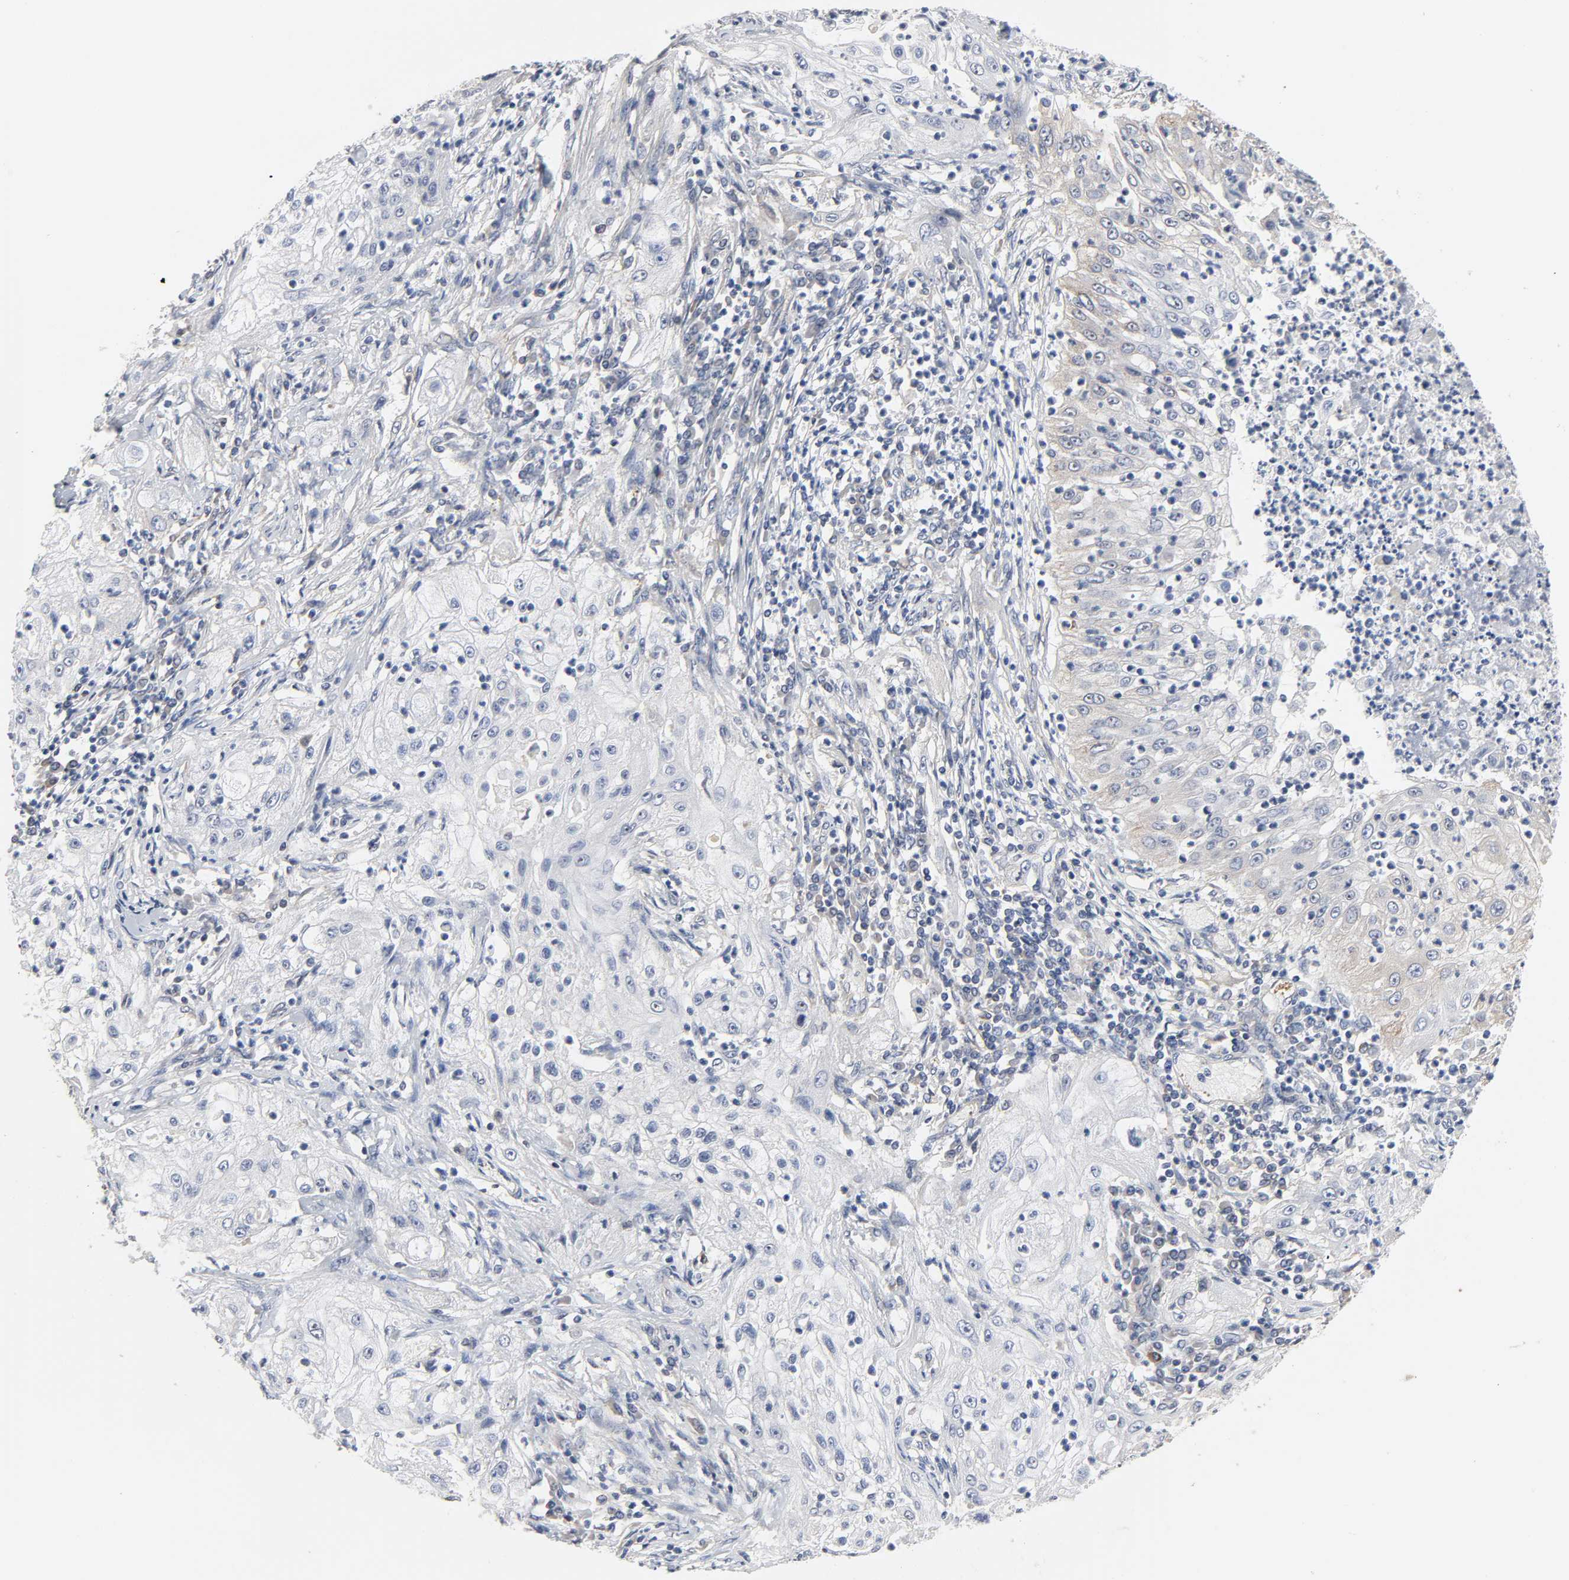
{"staining": {"intensity": "weak", "quantity": "<25%", "location": "cytoplasmic/membranous"}, "tissue": "lung cancer", "cell_type": "Tumor cells", "image_type": "cancer", "snomed": [{"axis": "morphology", "description": "Inflammation, NOS"}, {"axis": "morphology", "description": "Squamous cell carcinoma, NOS"}, {"axis": "topography", "description": "Lymph node"}, {"axis": "topography", "description": "Soft tissue"}, {"axis": "topography", "description": "Lung"}], "caption": "The micrograph demonstrates no staining of tumor cells in lung cancer. The staining was performed using DAB to visualize the protein expression in brown, while the nuclei were stained in blue with hematoxylin (Magnification: 20x).", "gene": "DDX10", "patient": {"sex": "male", "age": 66}}